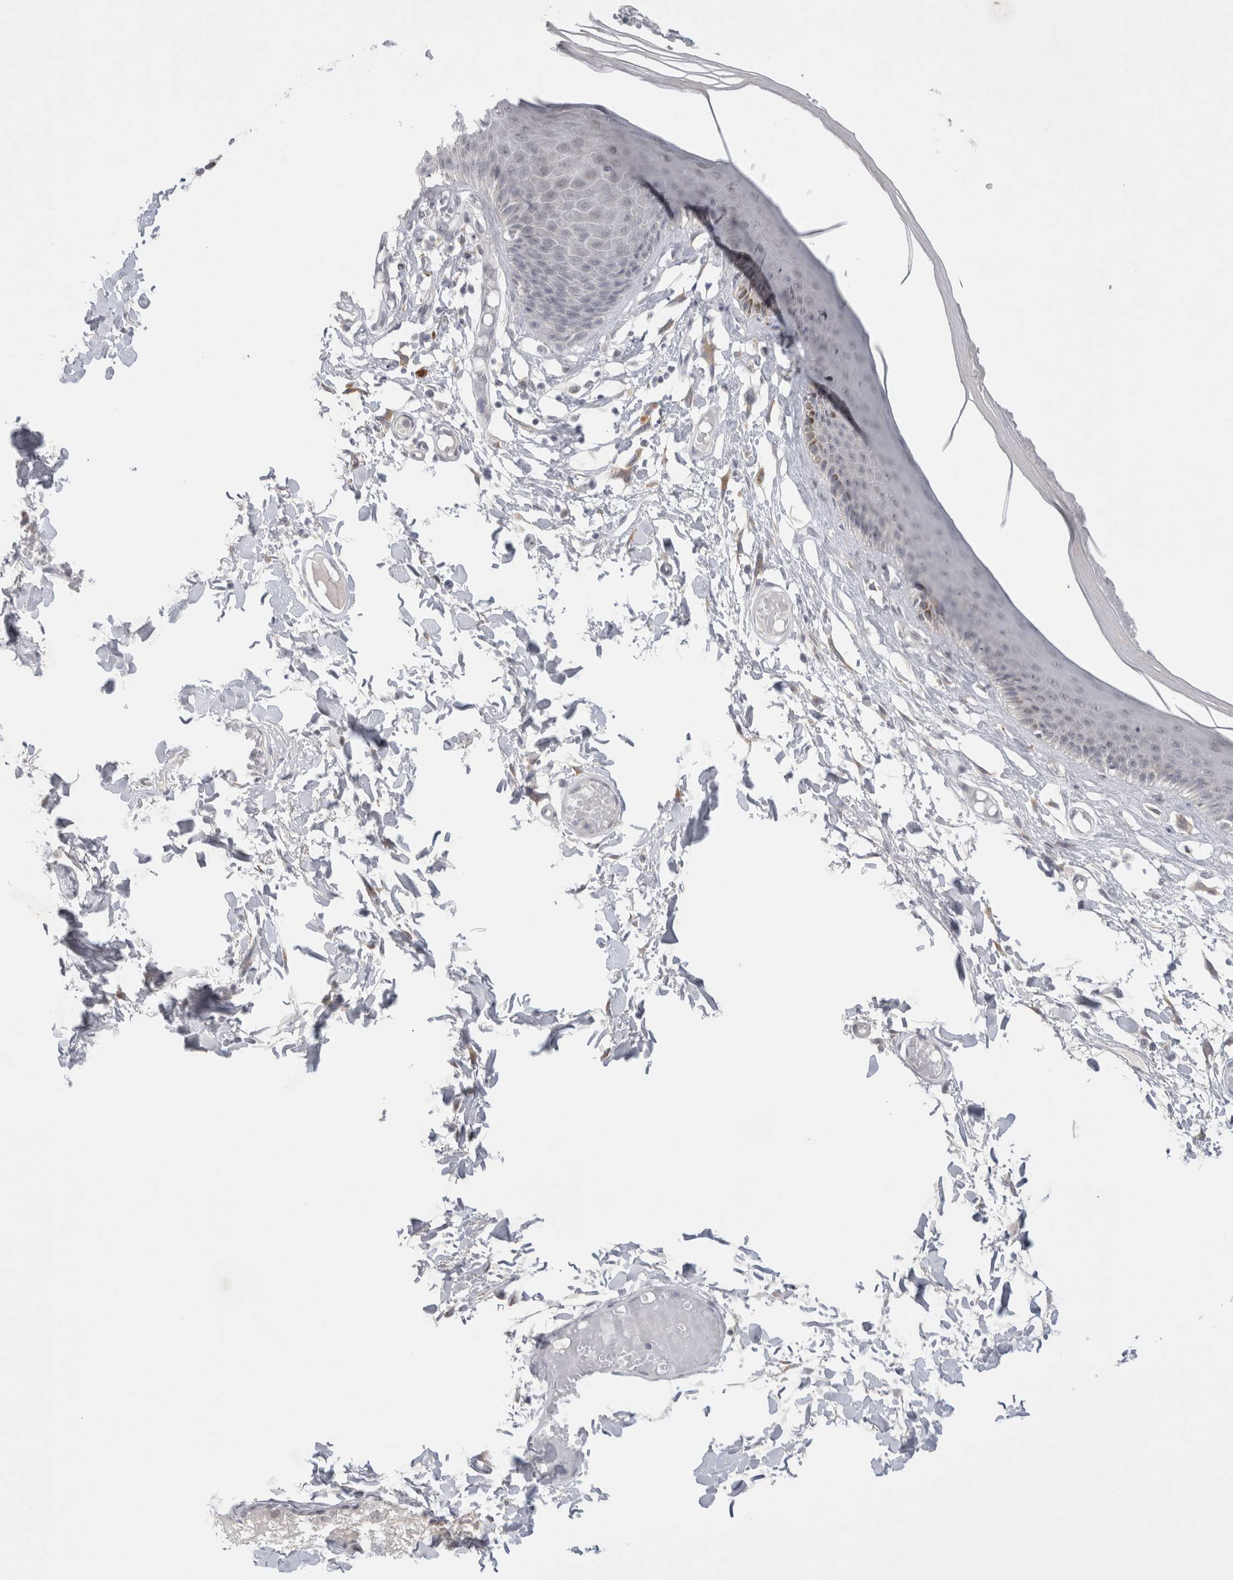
{"staining": {"intensity": "weak", "quantity": "25%-75%", "location": "cytoplasmic/membranous"}, "tissue": "skin", "cell_type": "Epidermal cells", "image_type": "normal", "snomed": [{"axis": "morphology", "description": "Normal tissue, NOS"}, {"axis": "topography", "description": "Vulva"}], "caption": "Protein expression analysis of unremarkable skin exhibits weak cytoplasmic/membranous staining in about 25%-75% of epidermal cells.", "gene": "TRMT1L", "patient": {"sex": "female", "age": 73}}